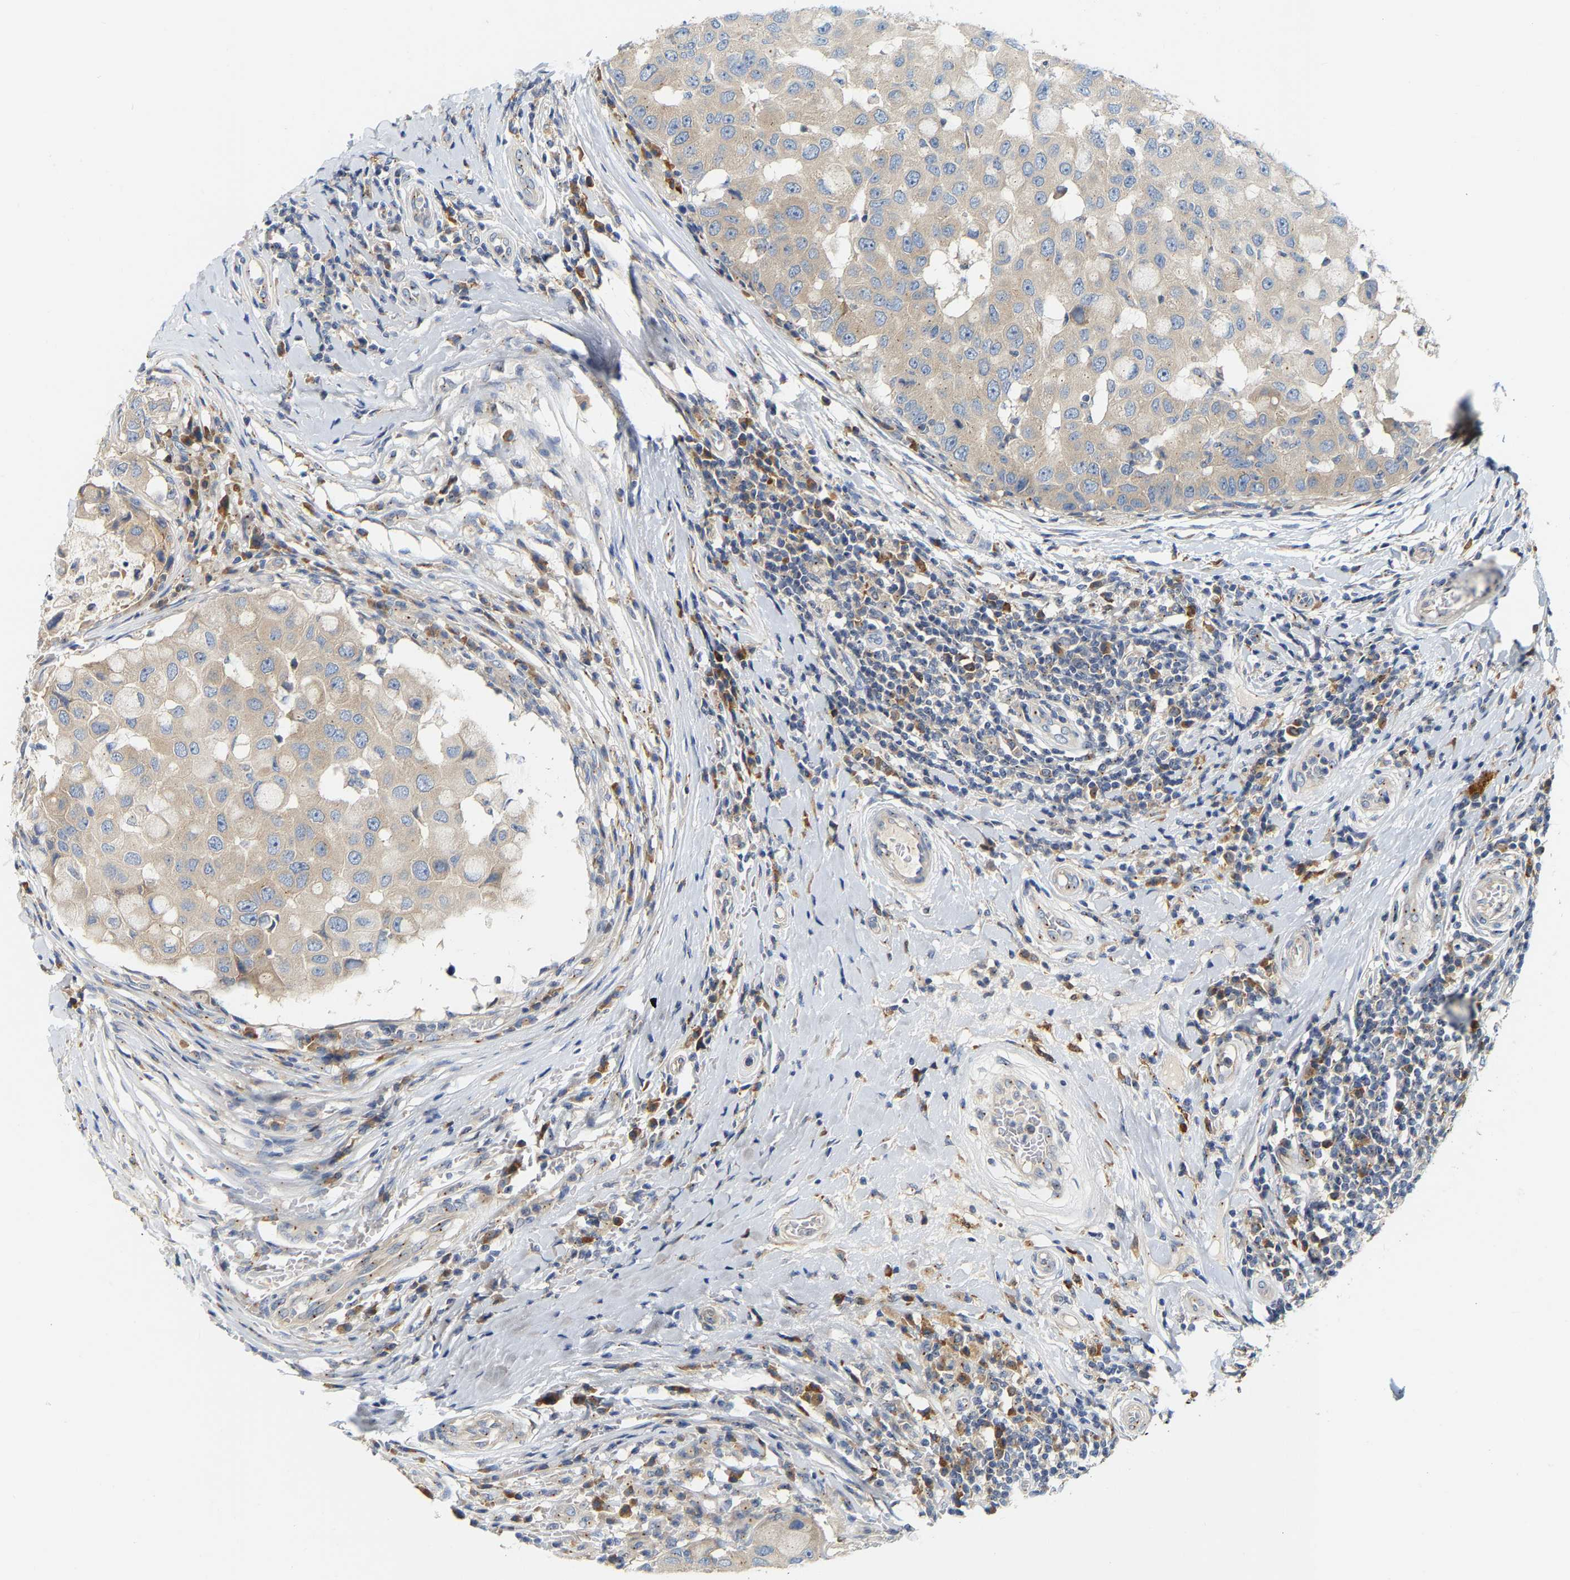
{"staining": {"intensity": "weak", "quantity": ">75%", "location": "cytoplasmic/membranous"}, "tissue": "breast cancer", "cell_type": "Tumor cells", "image_type": "cancer", "snomed": [{"axis": "morphology", "description": "Duct carcinoma"}, {"axis": "topography", "description": "Breast"}], "caption": "A micrograph of human invasive ductal carcinoma (breast) stained for a protein shows weak cytoplasmic/membranous brown staining in tumor cells. The protein is shown in brown color, while the nuclei are stained blue.", "gene": "PCNT", "patient": {"sex": "female", "age": 27}}